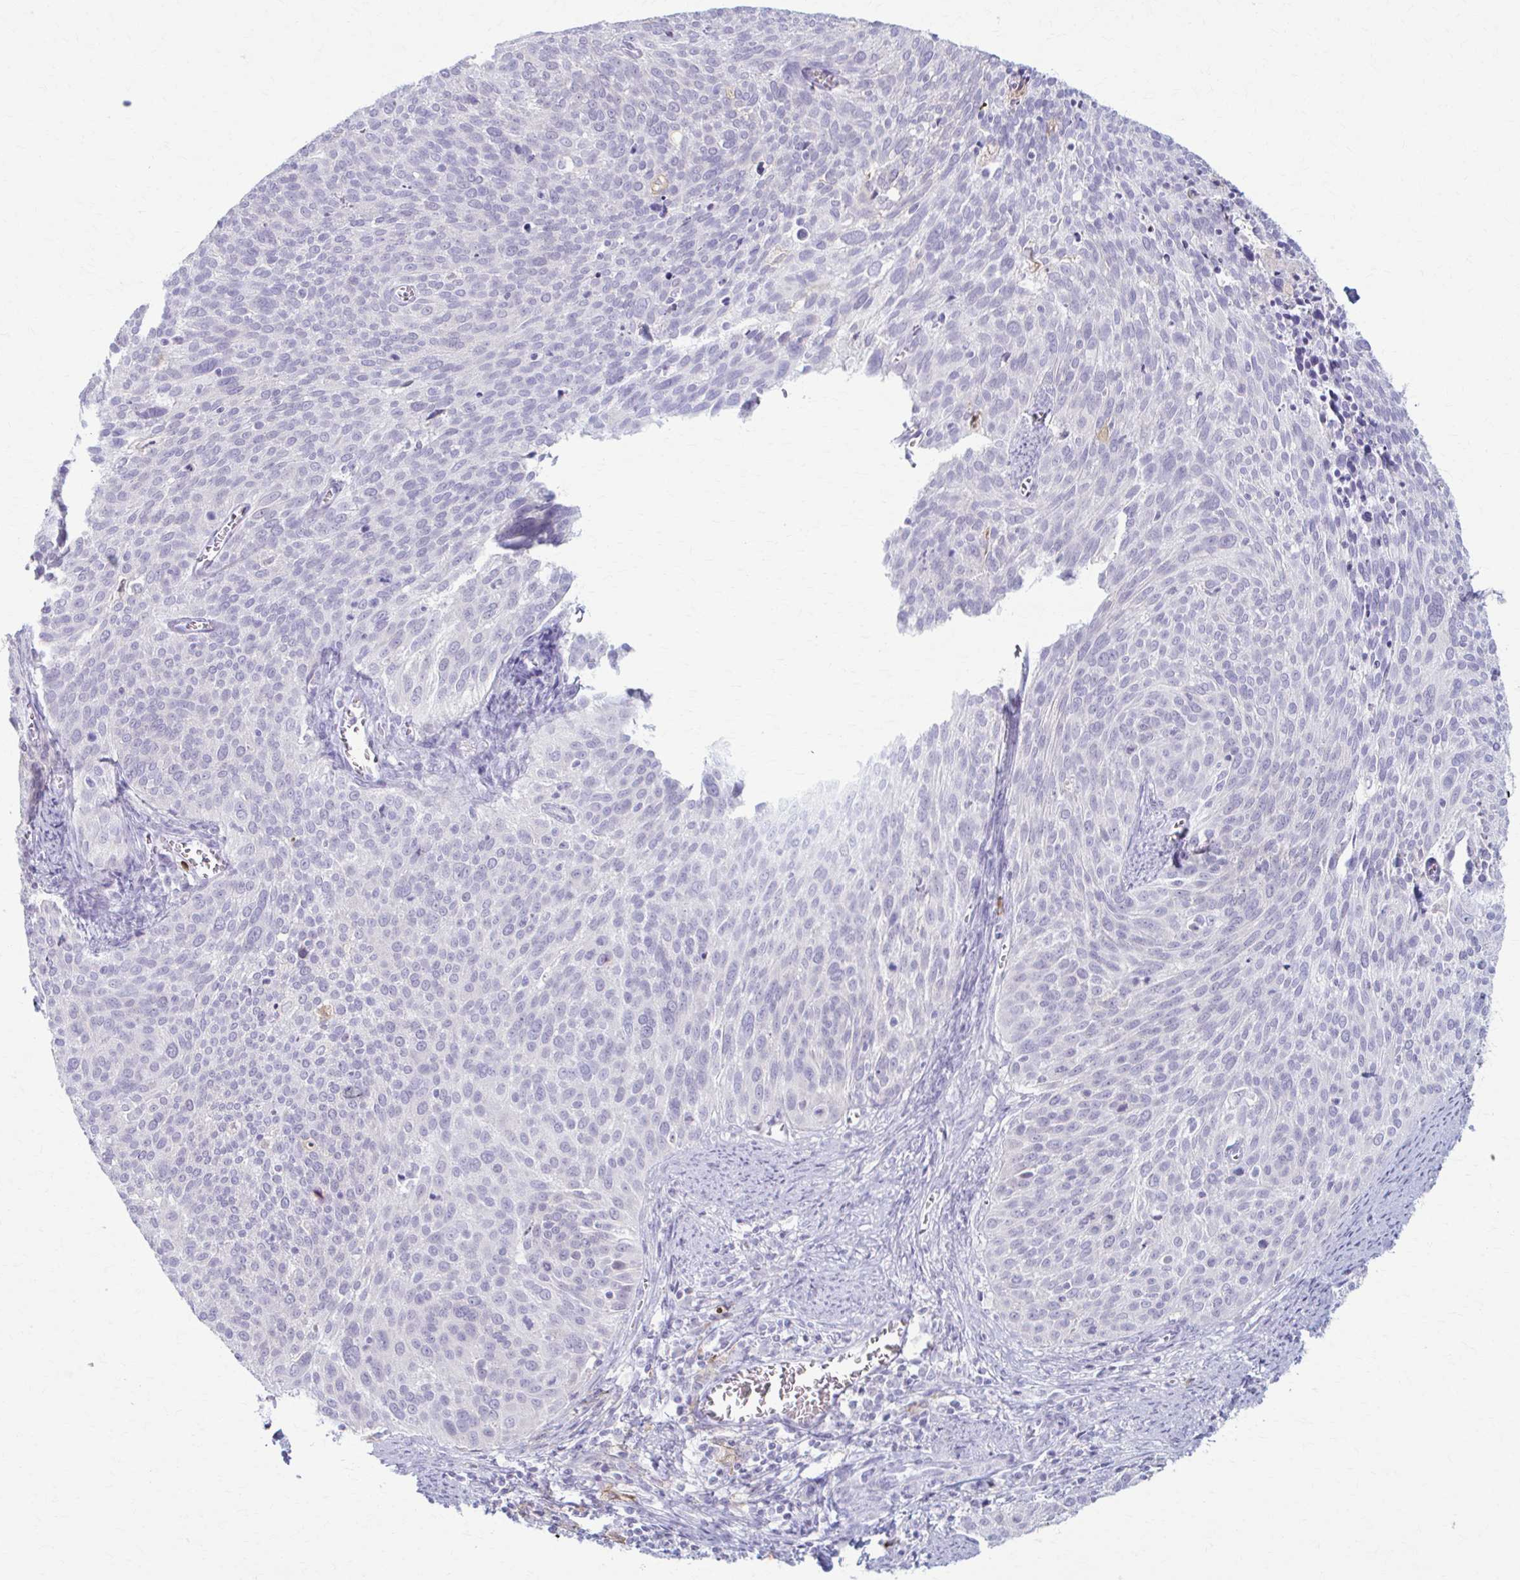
{"staining": {"intensity": "negative", "quantity": "none", "location": "none"}, "tissue": "cervical cancer", "cell_type": "Tumor cells", "image_type": "cancer", "snomed": [{"axis": "morphology", "description": "Squamous cell carcinoma, NOS"}, {"axis": "topography", "description": "Cervix"}], "caption": "Cervical cancer was stained to show a protein in brown. There is no significant positivity in tumor cells.", "gene": "LDLRAP1", "patient": {"sex": "female", "age": 39}}